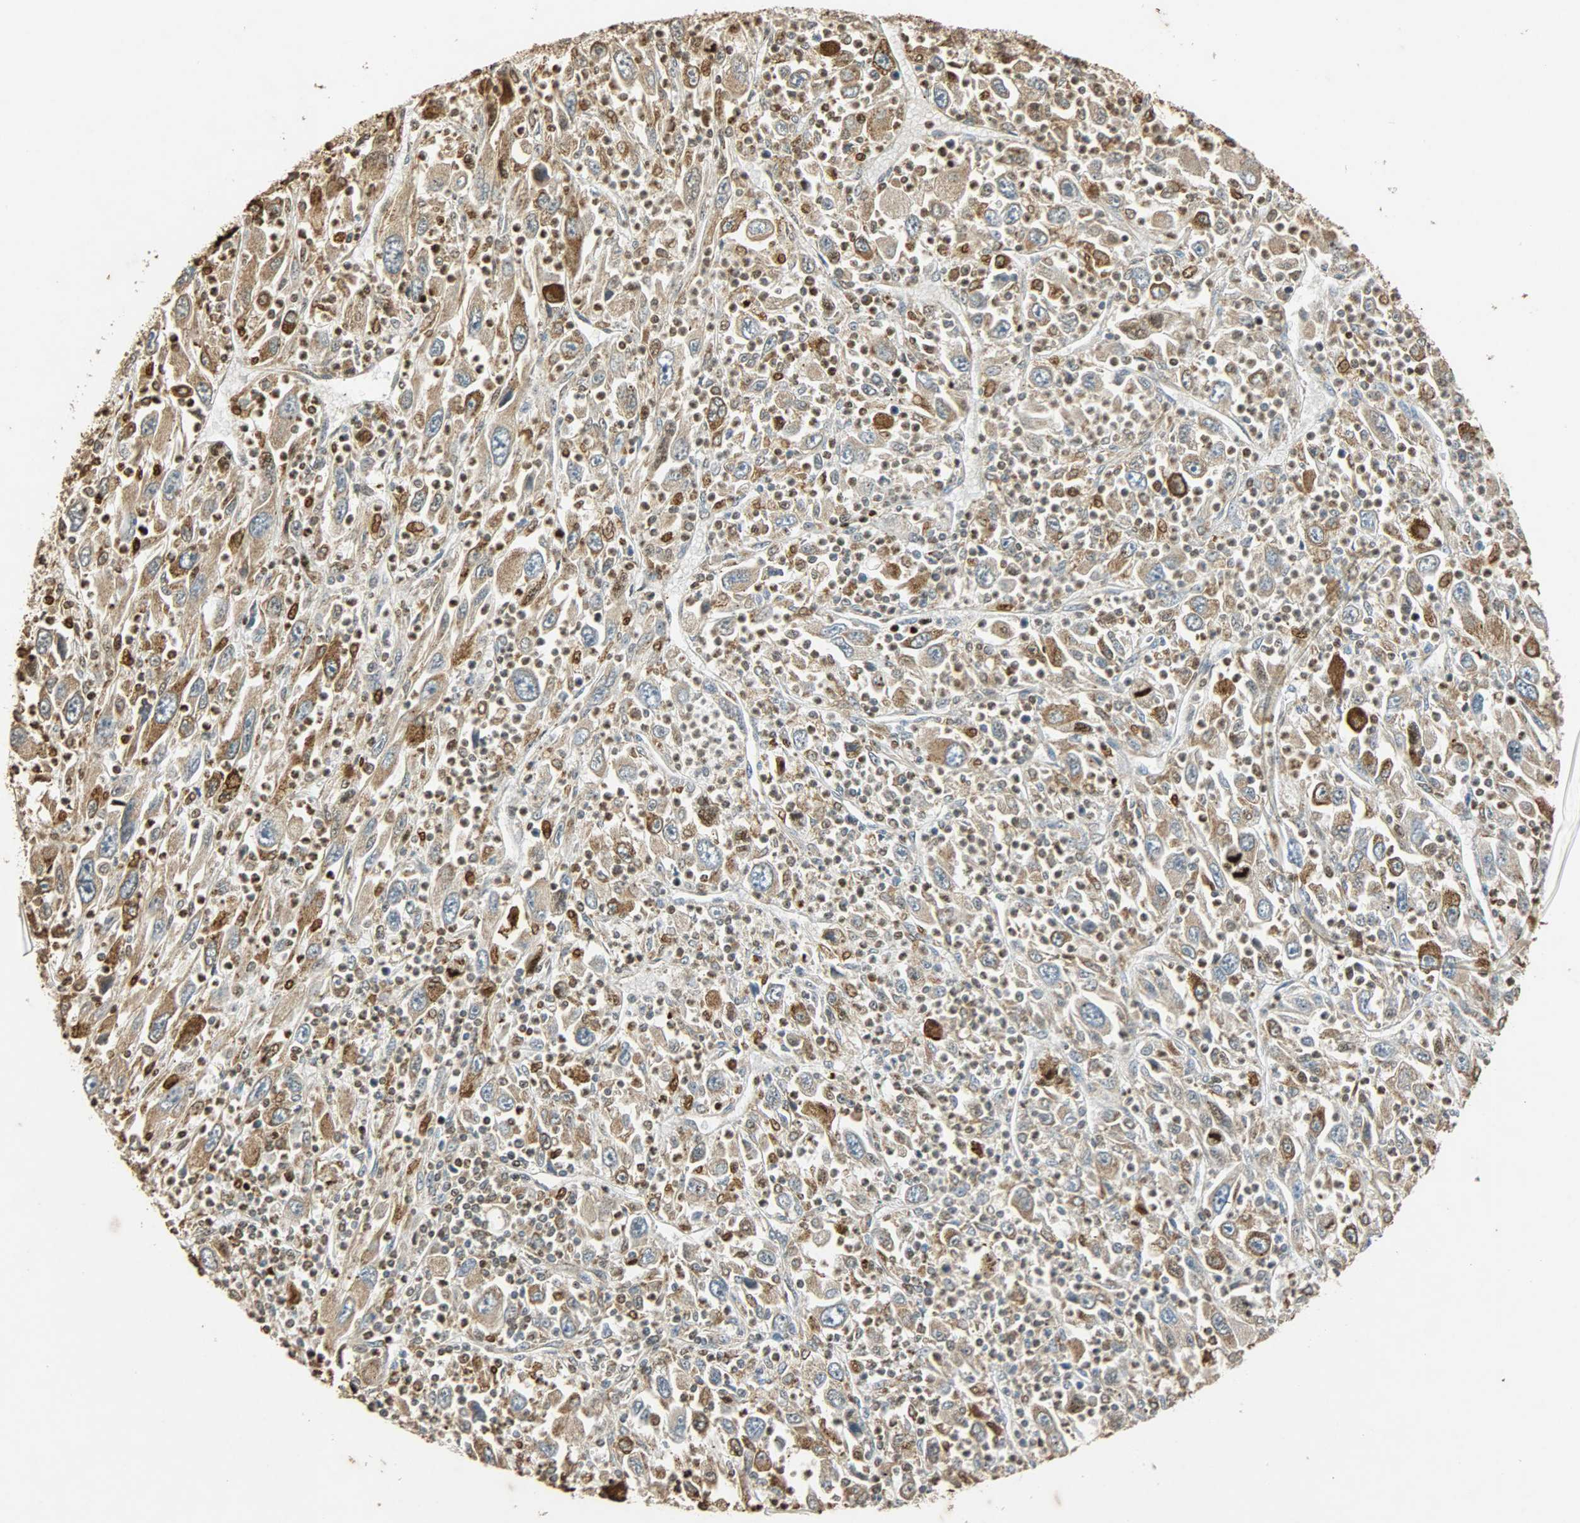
{"staining": {"intensity": "moderate", "quantity": ">75%", "location": "cytoplasmic/membranous"}, "tissue": "melanoma", "cell_type": "Tumor cells", "image_type": "cancer", "snomed": [{"axis": "morphology", "description": "Malignant melanoma, Metastatic site"}, {"axis": "topography", "description": "Skin"}], "caption": "DAB immunohistochemical staining of malignant melanoma (metastatic site) shows moderate cytoplasmic/membranous protein expression in approximately >75% of tumor cells. Ihc stains the protein of interest in brown and the nuclei are stained blue.", "gene": "HSPA5", "patient": {"sex": "female", "age": 56}}